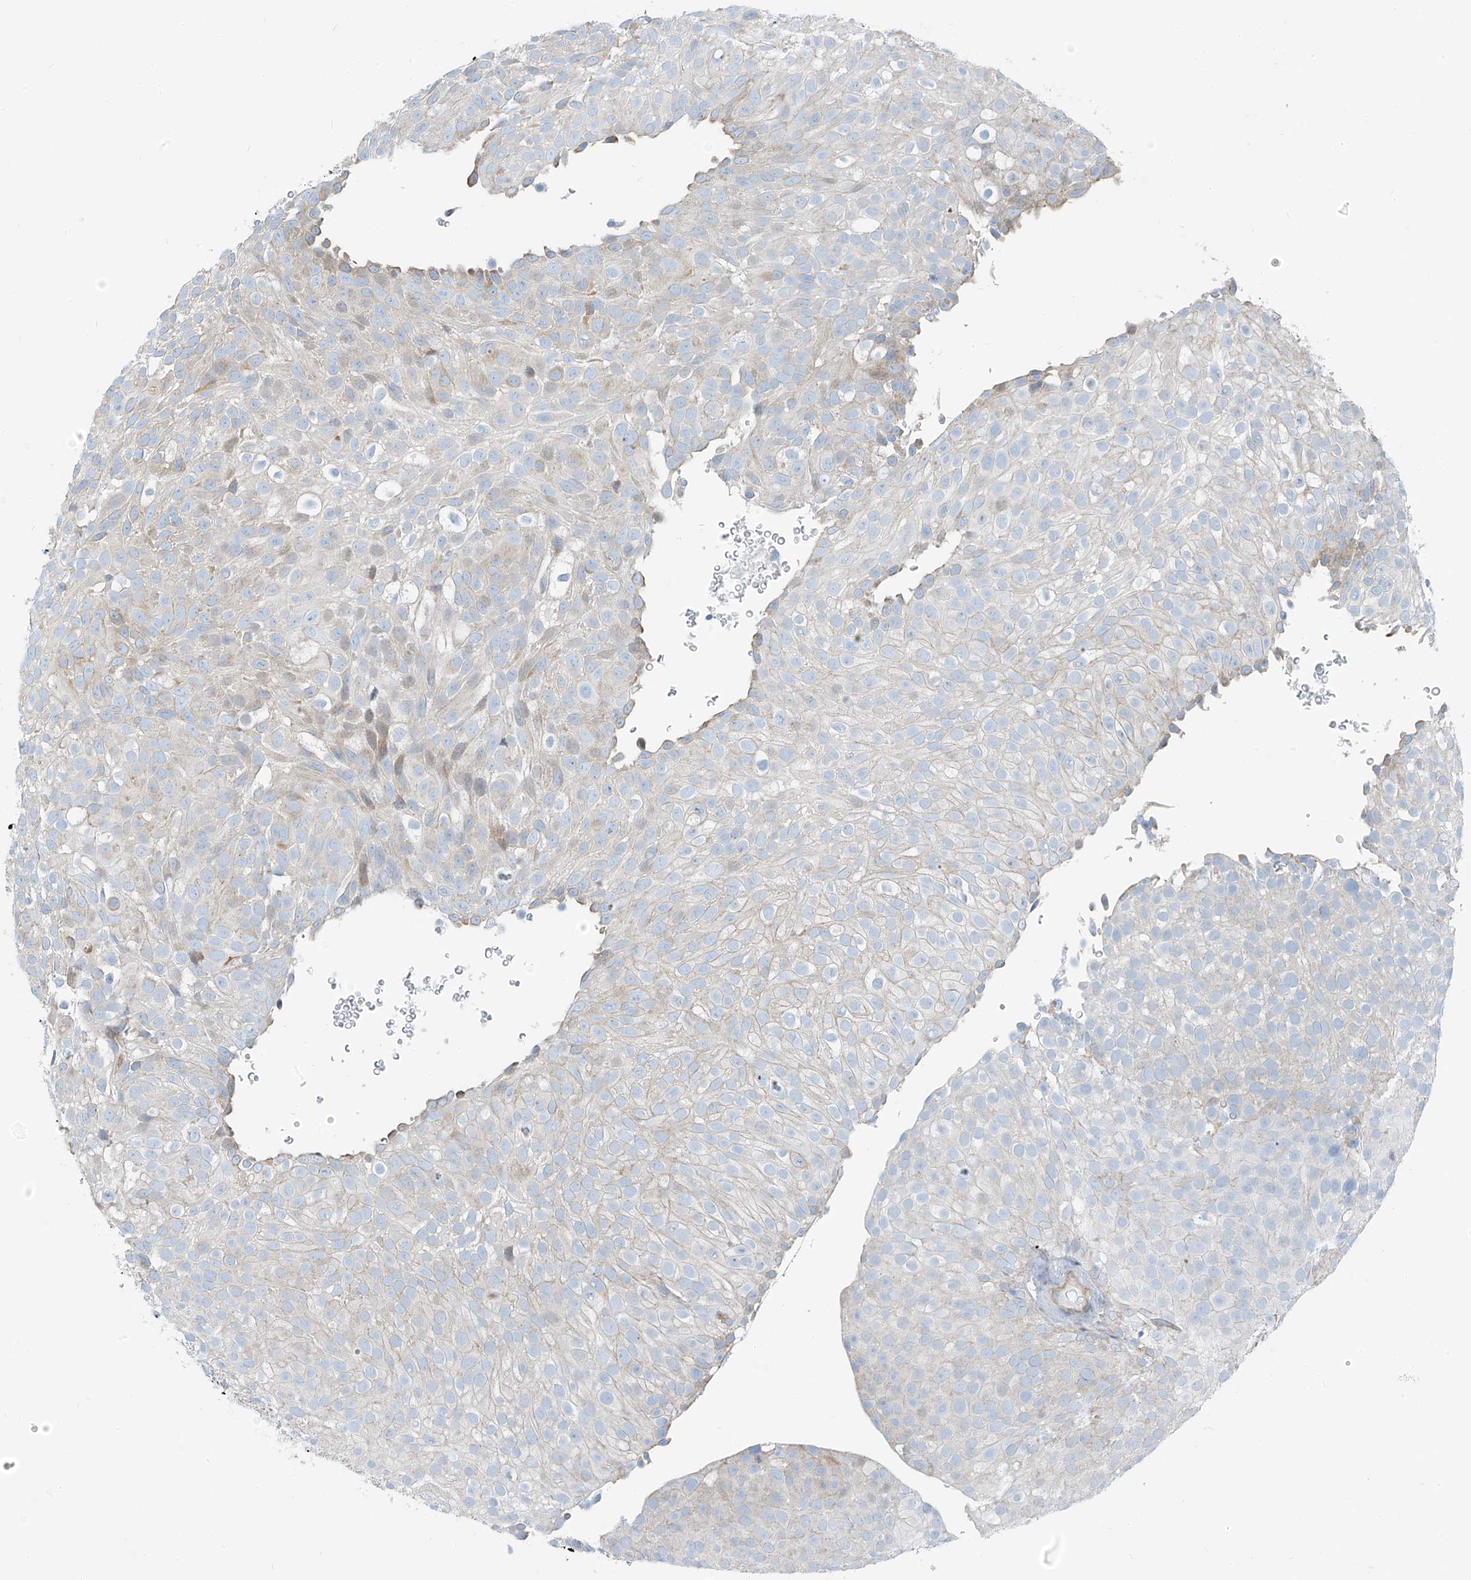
{"staining": {"intensity": "moderate", "quantity": "<25%", "location": "cytoplasmic/membranous"}, "tissue": "urothelial cancer", "cell_type": "Tumor cells", "image_type": "cancer", "snomed": [{"axis": "morphology", "description": "Urothelial carcinoma, Low grade"}, {"axis": "topography", "description": "Urinary bladder"}], "caption": "There is low levels of moderate cytoplasmic/membranous staining in tumor cells of low-grade urothelial carcinoma, as demonstrated by immunohistochemical staining (brown color).", "gene": "HIC2", "patient": {"sex": "male", "age": 78}}